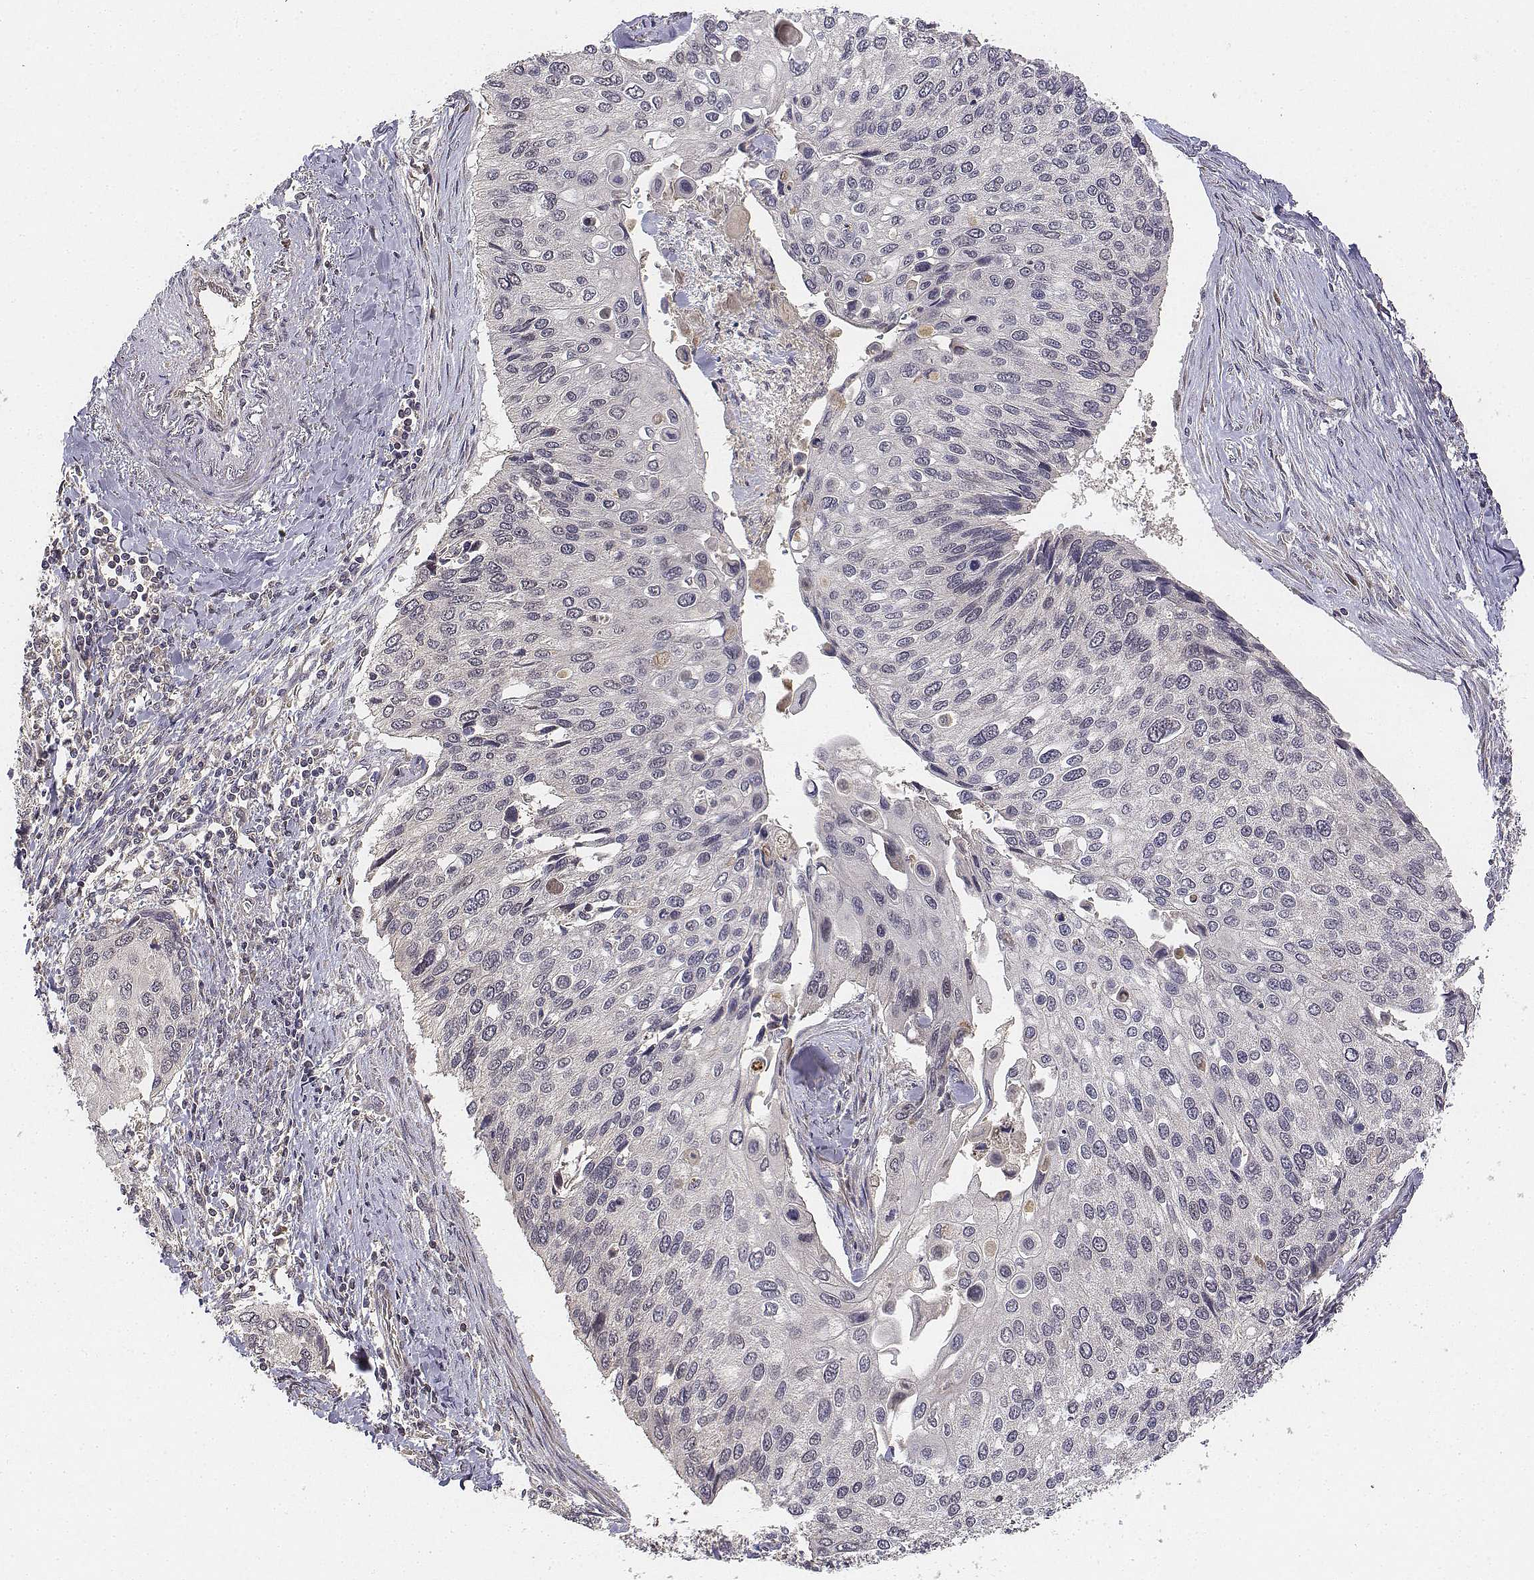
{"staining": {"intensity": "negative", "quantity": "none", "location": "none"}, "tissue": "lung cancer", "cell_type": "Tumor cells", "image_type": "cancer", "snomed": [{"axis": "morphology", "description": "Squamous cell carcinoma, NOS"}, {"axis": "morphology", "description": "Squamous cell carcinoma, metastatic, NOS"}, {"axis": "topography", "description": "Lung"}], "caption": "DAB (3,3'-diaminobenzidine) immunohistochemical staining of human lung metastatic squamous cell carcinoma displays no significant expression in tumor cells. The staining is performed using DAB (3,3'-diaminobenzidine) brown chromogen with nuclei counter-stained in using hematoxylin.", "gene": "FBXO21", "patient": {"sex": "male", "age": 63}}